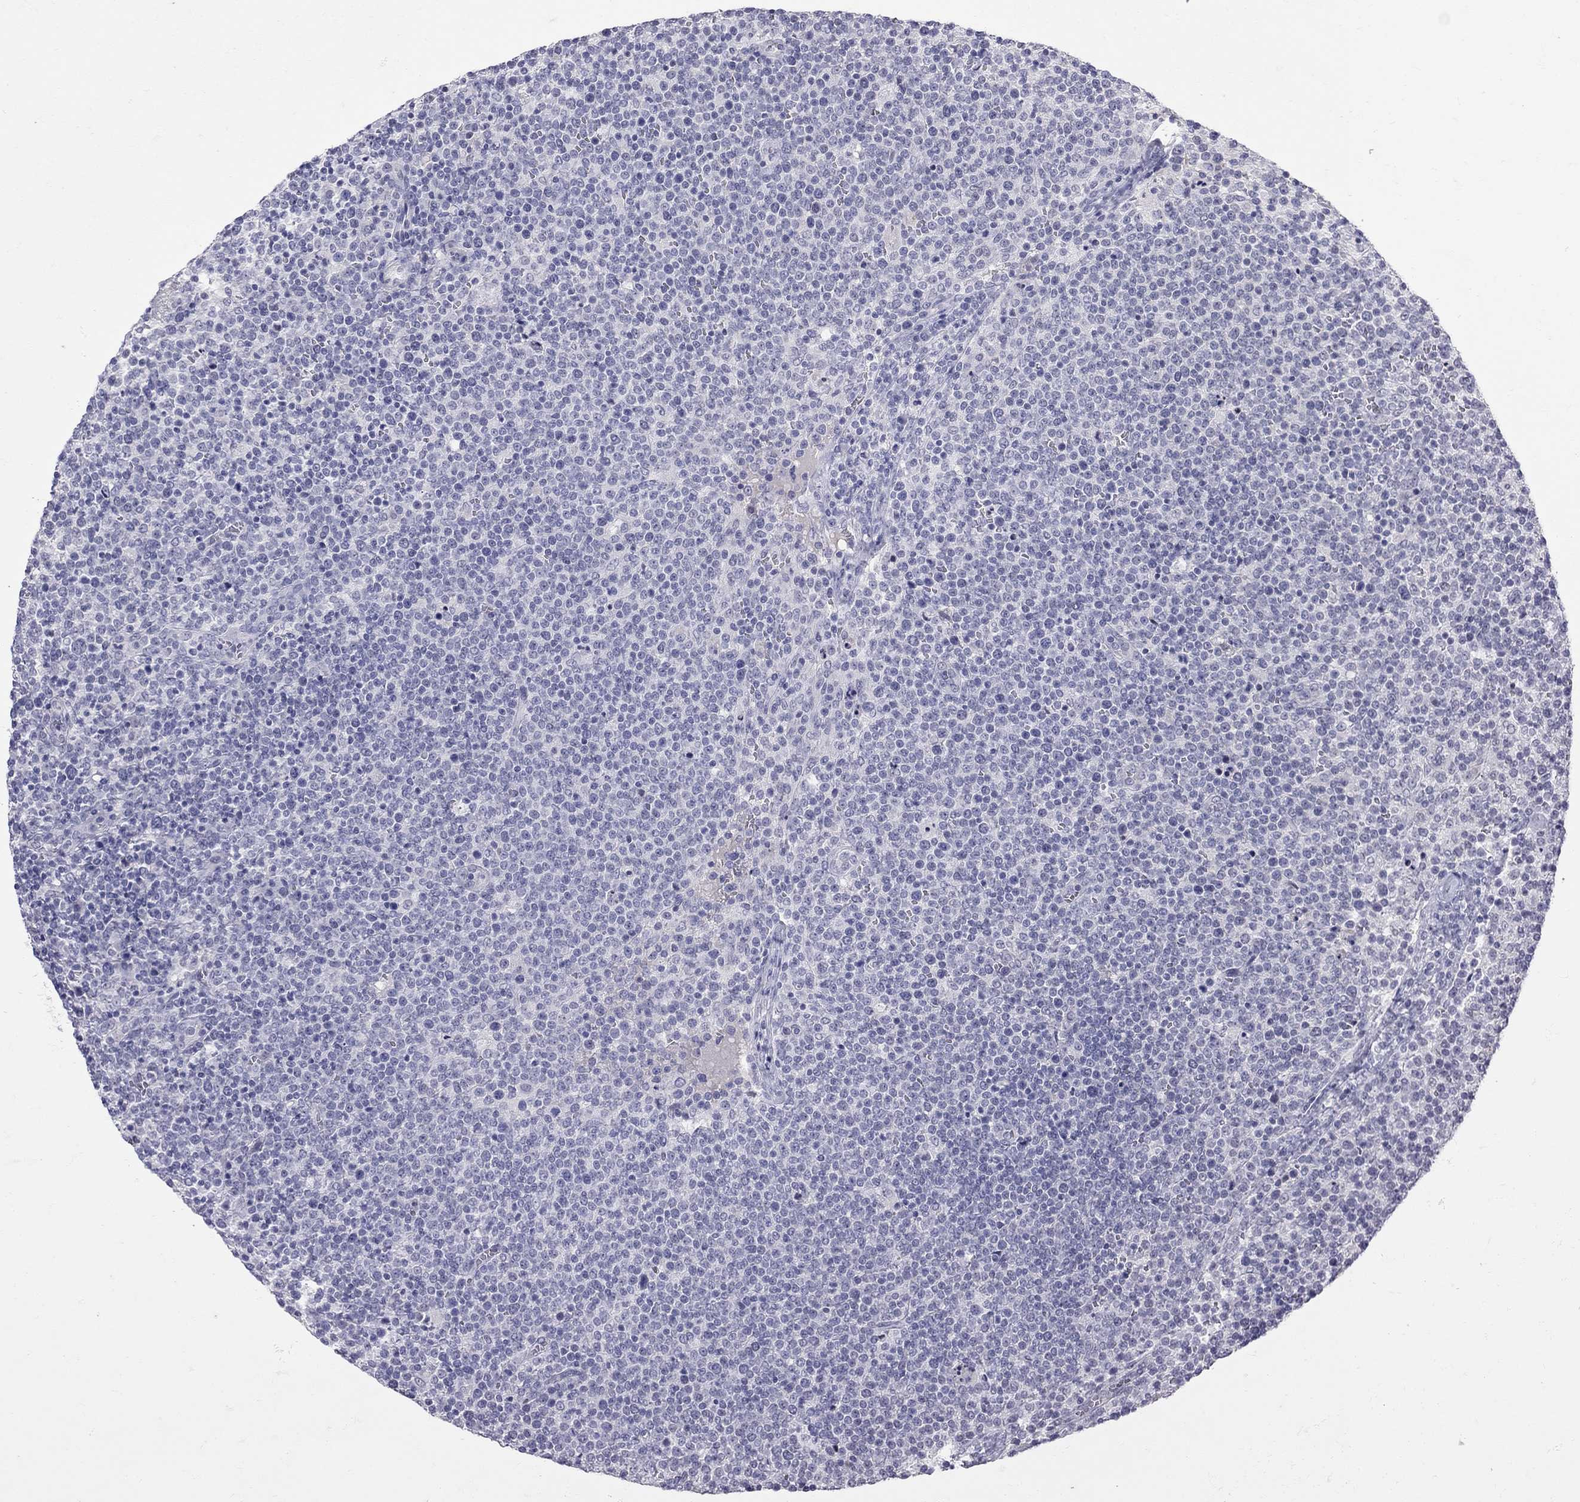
{"staining": {"intensity": "negative", "quantity": "none", "location": "none"}, "tissue": "lymphoma", "cell_type": "Tumor cells", "image_type": "cancer", "snomed": [{"axis": "morphology", "description": "Malignant lymphoma, non-Hodgkin's type, High grade"}, {"axis": "topography", "description": "Lymph node"}], "caption": "An immunohistochemistry (IHC) image of lymphoma is shown. There is no staining in tumor cells of lymphoma.", "gene": "JHY", "patient": {"sex": "male", "age": 61}}